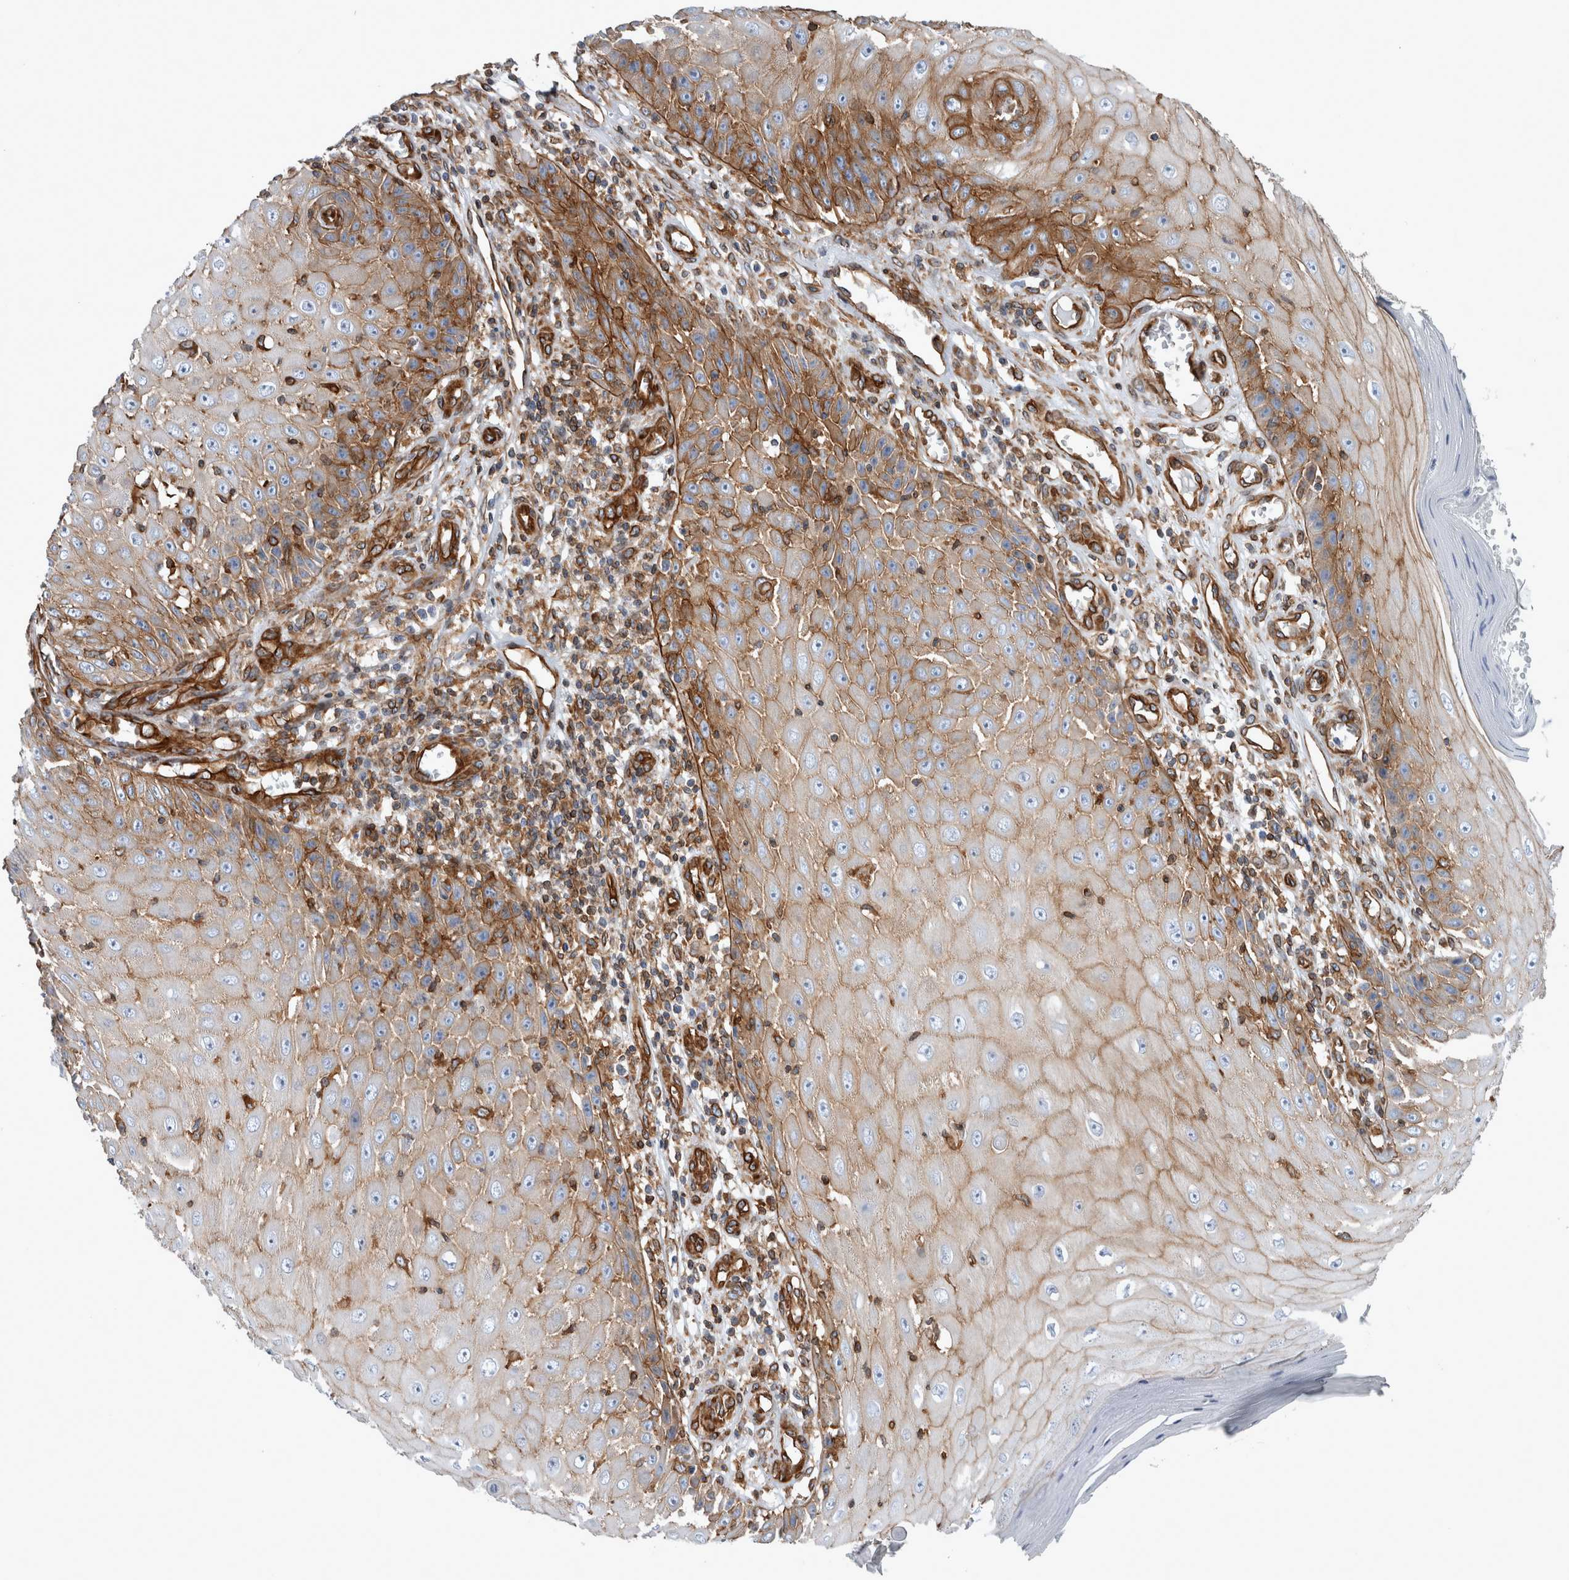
{"staining": {"intensity": "moderate", "quantity": ">75%", "location": "cytoplasmic/membranous"}, "tissue": "skin cancer", "cell_type": "Tumor cells", "image_type": "cancer", "snomed": [{"axis": "morphology", "description": "Squamous cell carcinoma, NOS"}, {"axis": "topography", "description": "Skin"}], "caption": "This image exhibits immunohistochemistry staining of human skin cancer (squamous cell carcinoma), with medium moderate cytoplasmic/membranous expression in about >75% of tumor cells.", "gene": "PLEC", "patient": {"sex": "female", "age": 73}}